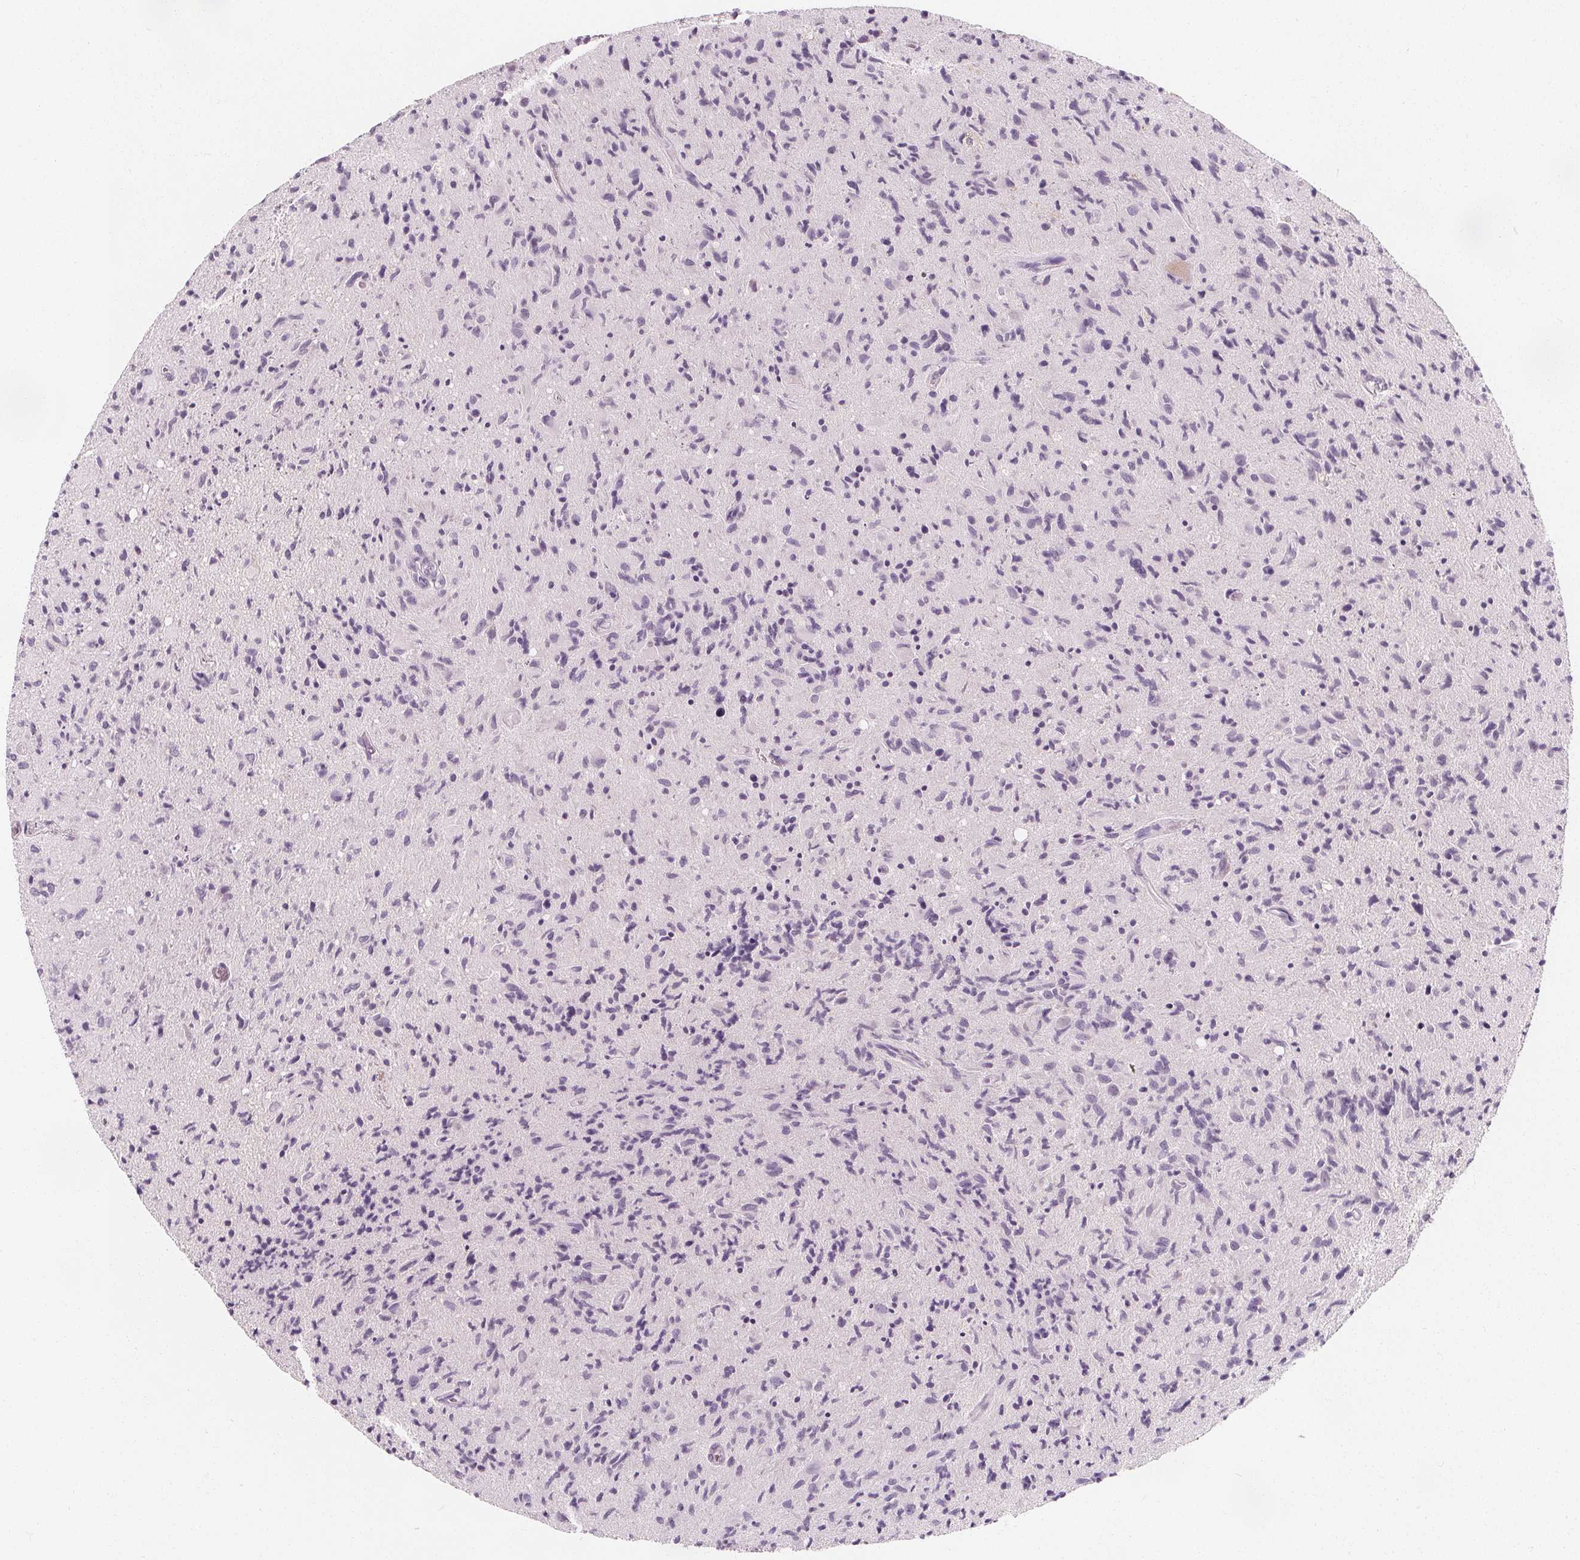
{"staining": {"intensity": "negative", "quantity": "none", "location": "none"}, "tissue": "glioma", "cell_type": "Tumor cells", "image_type": "cancer", "snomed": [{"axis": "morphology", "description": "Glioma, malignant, High grade"}, {"axis": "topography", "description": "Brain"}], "caption": "Immunohistochemistry (IHC) of glioma demonstrates no expression in tumor cells.", "gene": "DBX2", "patient": {"sex": "male", "age": 54}}